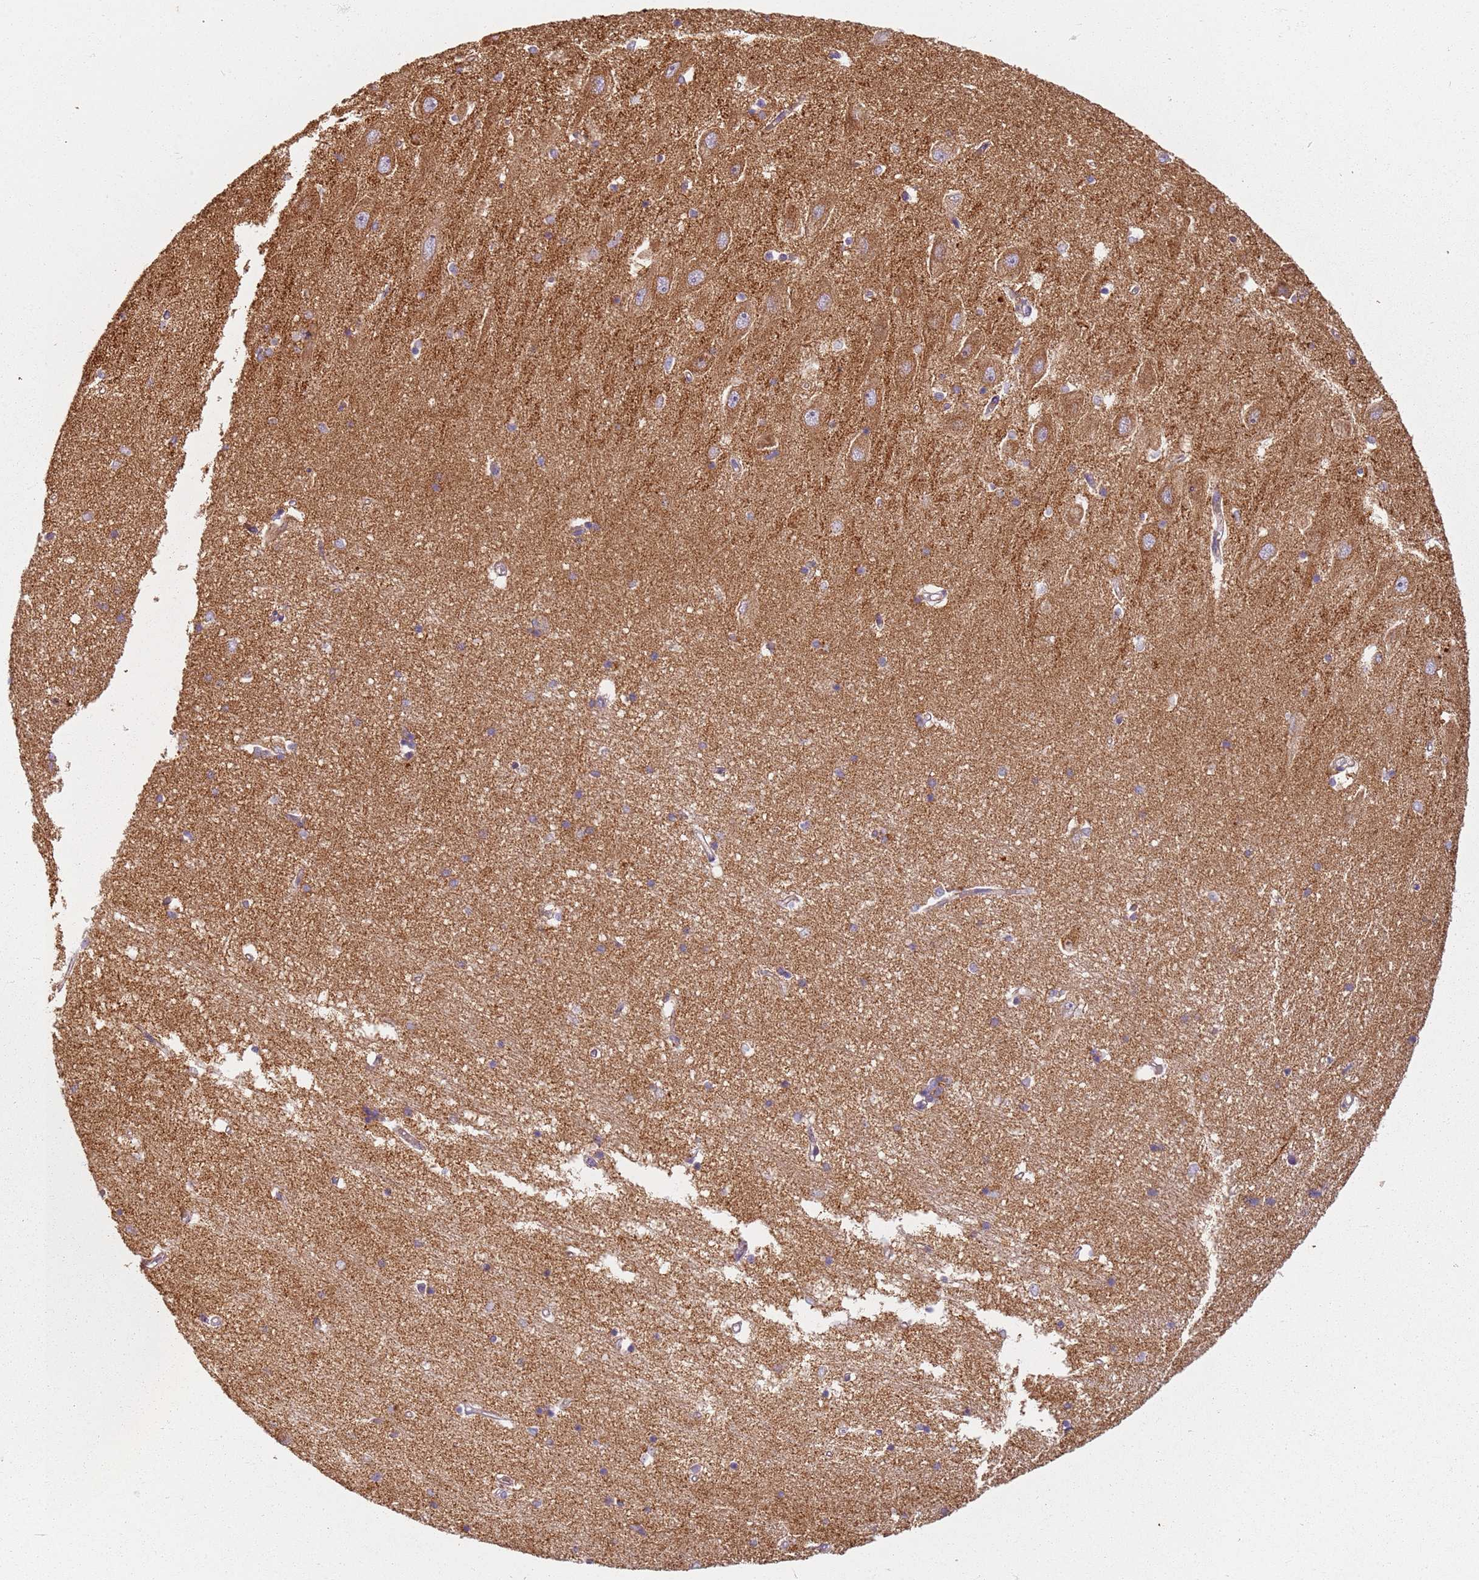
{"staining": {"intensity": "negative", "quantity": "none", "location": "none"}, "tissue": "hippocampus", "cell_type": "Glial cells", "image_type": "normal", "snomed": [{"axis": "morphology", "description": "Normal tissue, NOS"}, {"axis": "topography", "description": "Hippocampus"}], "caption": "An immunohistochemistry (IHC) histopathology image of normal hippocampus is shown. There is no staining in glial cells of hippocampus. The staining was performed using DAB (3,3'-diaminobenzidine) to visualize the protein expression in brown, while the nuclei were stained in blue with hematoxylin (Magnification: 20x).", "gene": "PROKR2", "patient": {"sex": "male", "age": 45}}